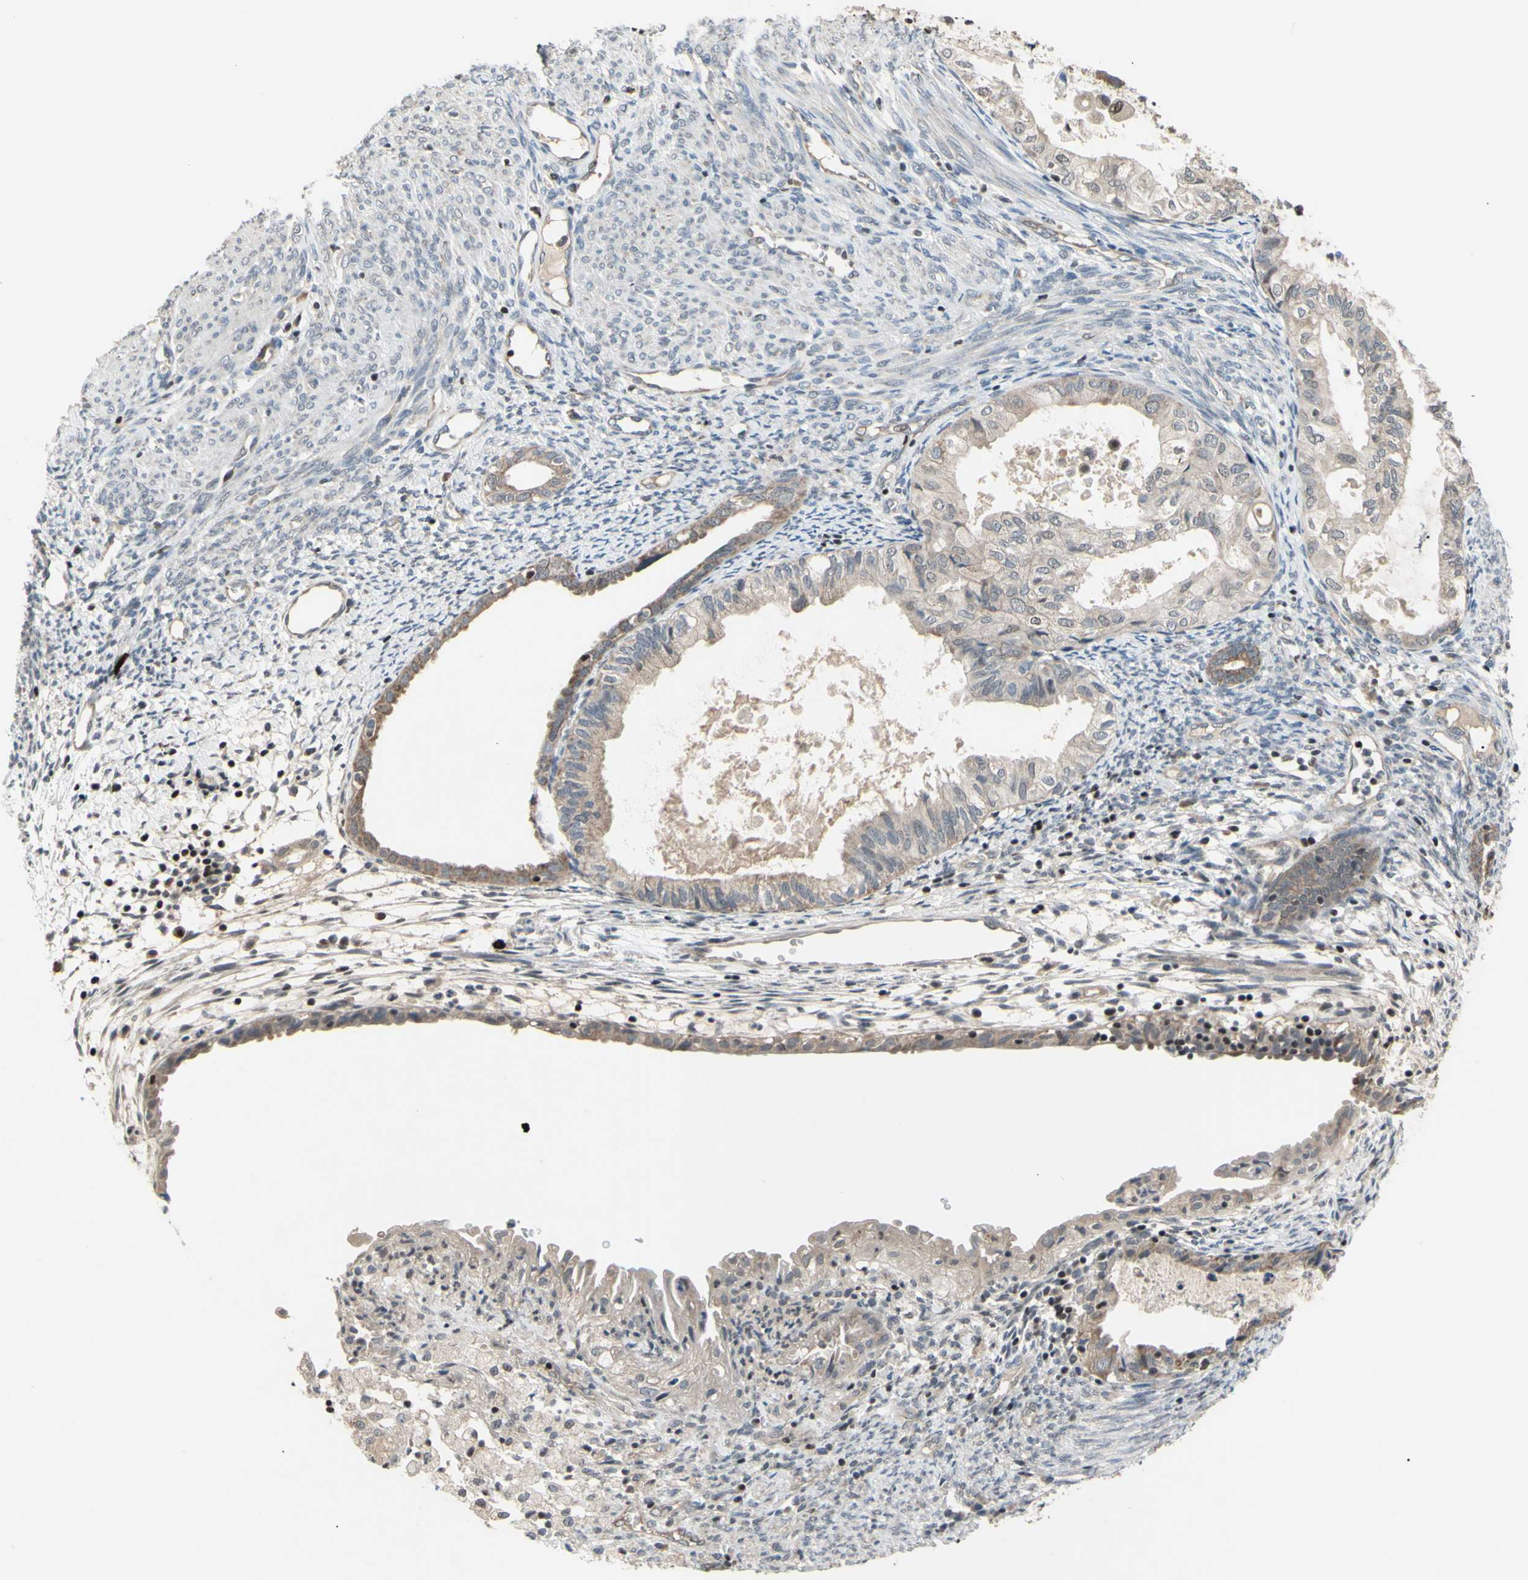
{"staining": {"intensity": "weak", "quantity": ">75%", "location": "cytoplasmic/membranous"}, "tissue": "cervical cancer", "cell_type": "Tumor cells", "image_type": "cancer", "snomed": [{"axis": "morphology", "description": "Normal tissue, NOS"}, {"axis": "morphology", "description": "Adenocarcinoma, NOS"}, {"axis": "topography", "description": "Cervix"}, {"axis": "topography", "description": "Endometrium"}], "caption": "Brown immunohistochemical staining in human cervical cancer (adenocarcinoma) reveals weak cytoplasmic/membranous staining in approximately >75% of tumor cells.", "gene": "SP4", "patient": {"sex": "female", "age": 86}}